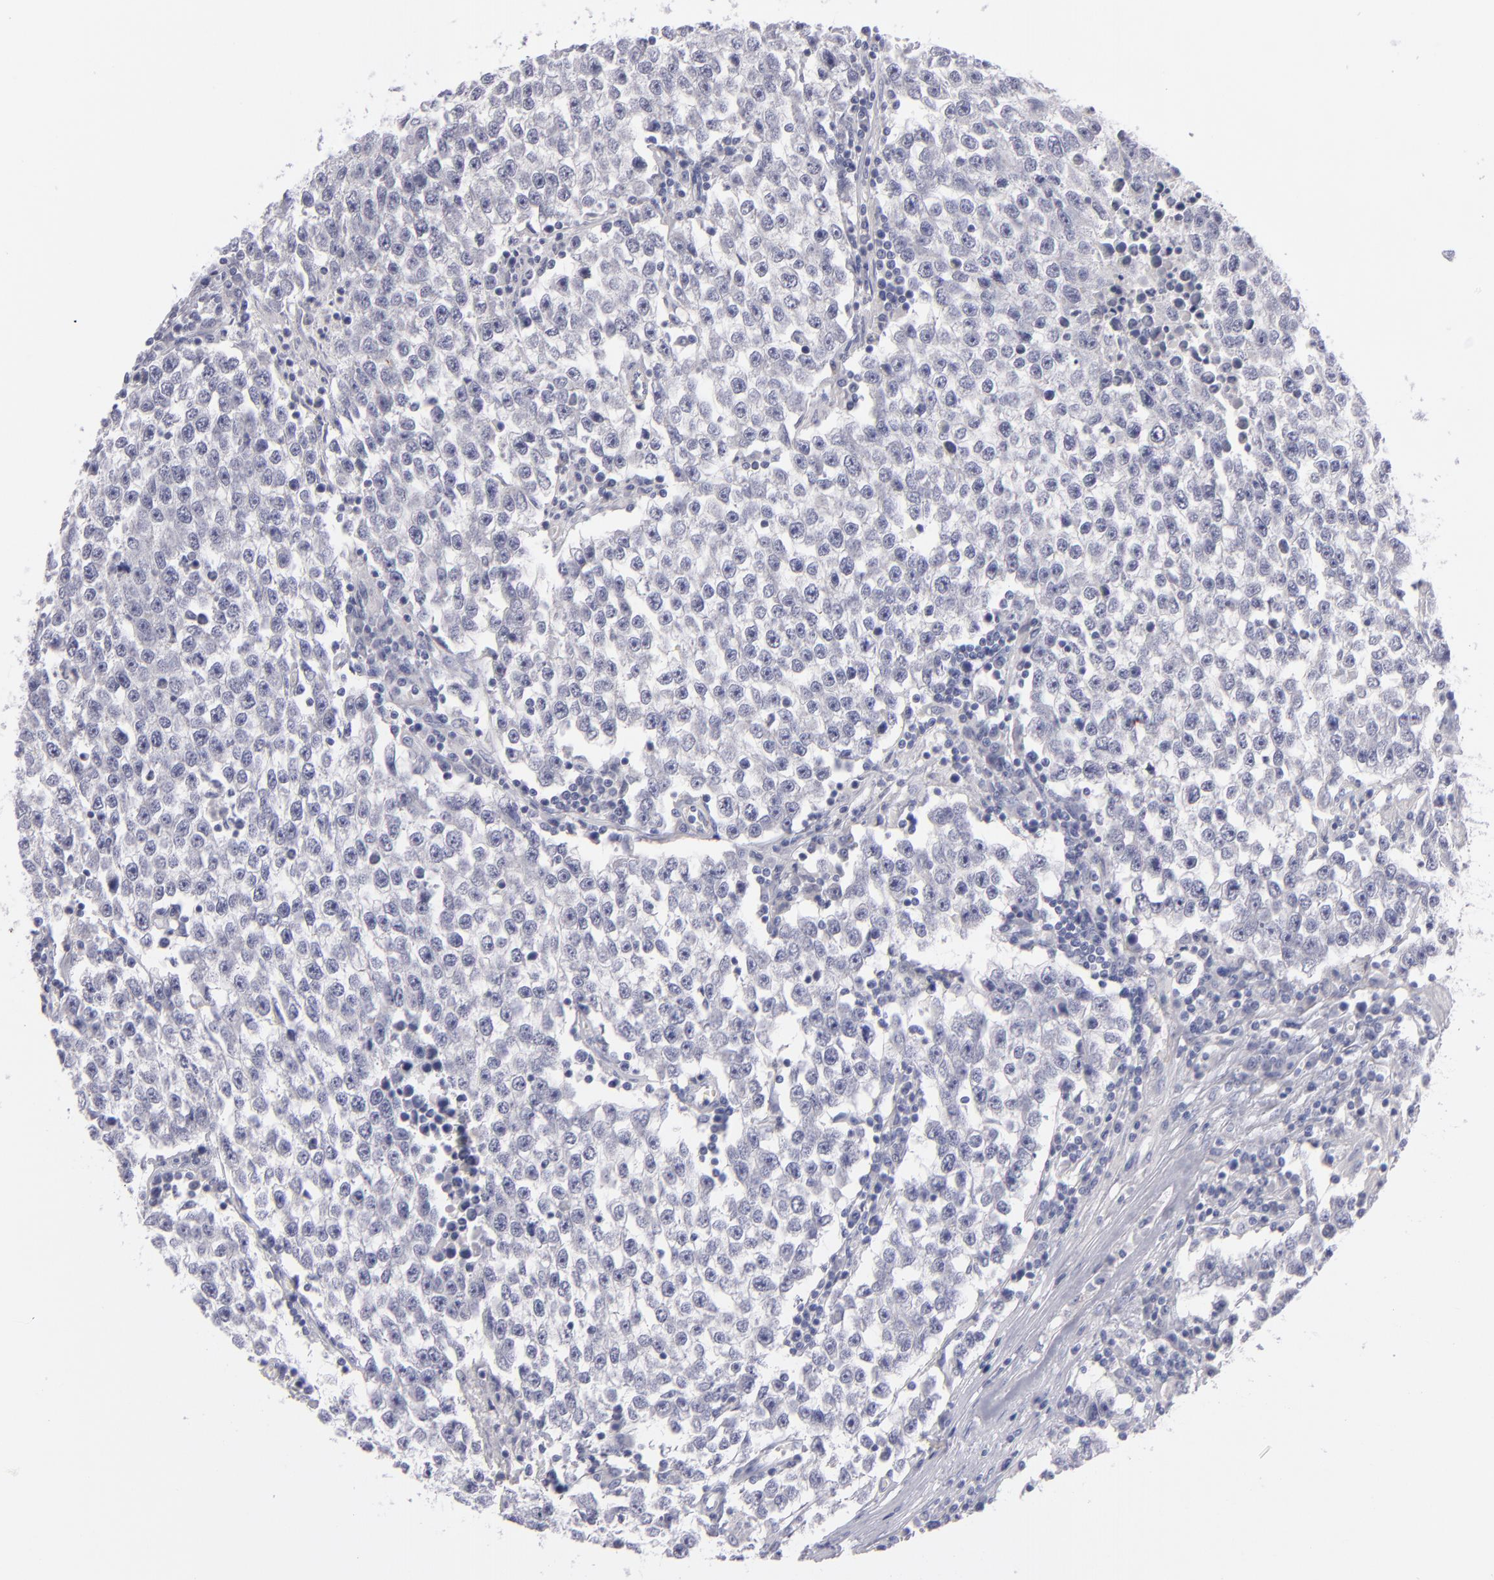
{"staining": {"intensity": "negative", "quantity": "none", "location": "none"}, "tissue": "testis cancer", "cell_type": "Tumor cells", "image_type": "cancer", "snomed": [{"axis": "morphology", "description": "Seminoma, NOS"}, {"axis": "topography", "description": "Testis"}], "caption": "Protein analysis of testis seminoma displays no significant expression in tumor cells. (DAB (3,3'-diaminobenzidine) immunohistochemistry, high magnification).", "gene": "ITGB4", "patient": {"sex": "male", "age": 36}}